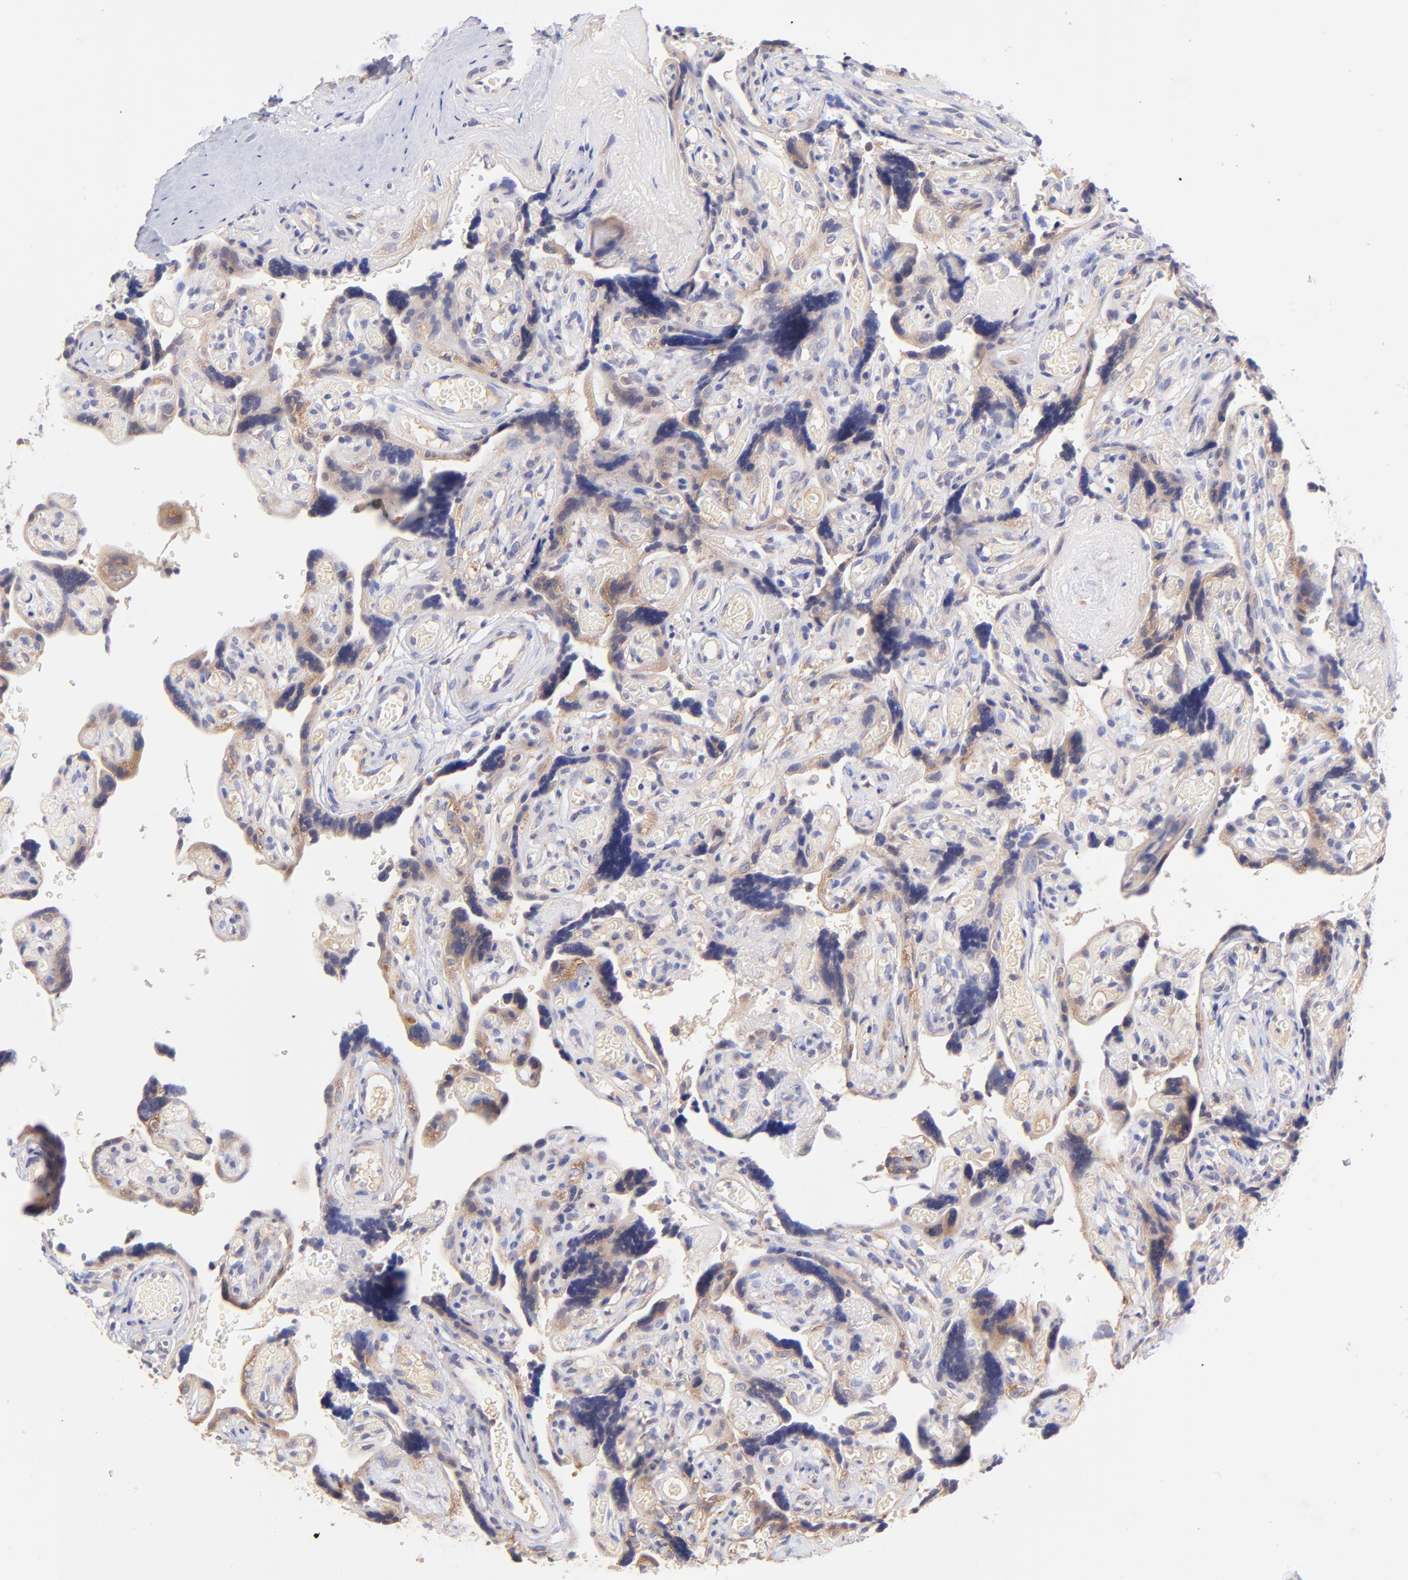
{"staining": {"intensity": "moderate", "quantity": ">75%", "location": "cytoplasmic/membranous"}, "tissue": "placenta", "cell_type": "Decidual cells", "image_type": "normal", "snomed": [{"axis": "morphology", "description": "Normal tissue, NOS"}, {"axis": "topography", "description": "Placenta"}], "caption": "Immunohistochemistry (IHC) (DAB (3,3'-diaminobenzidine)) staining of unremarkable placenta displays moderate cytoplasmic/membranous protein staining in about >75% of decidual cells.", "gene": "RPL11", "patient": {"sex": "female", "age": 30}}